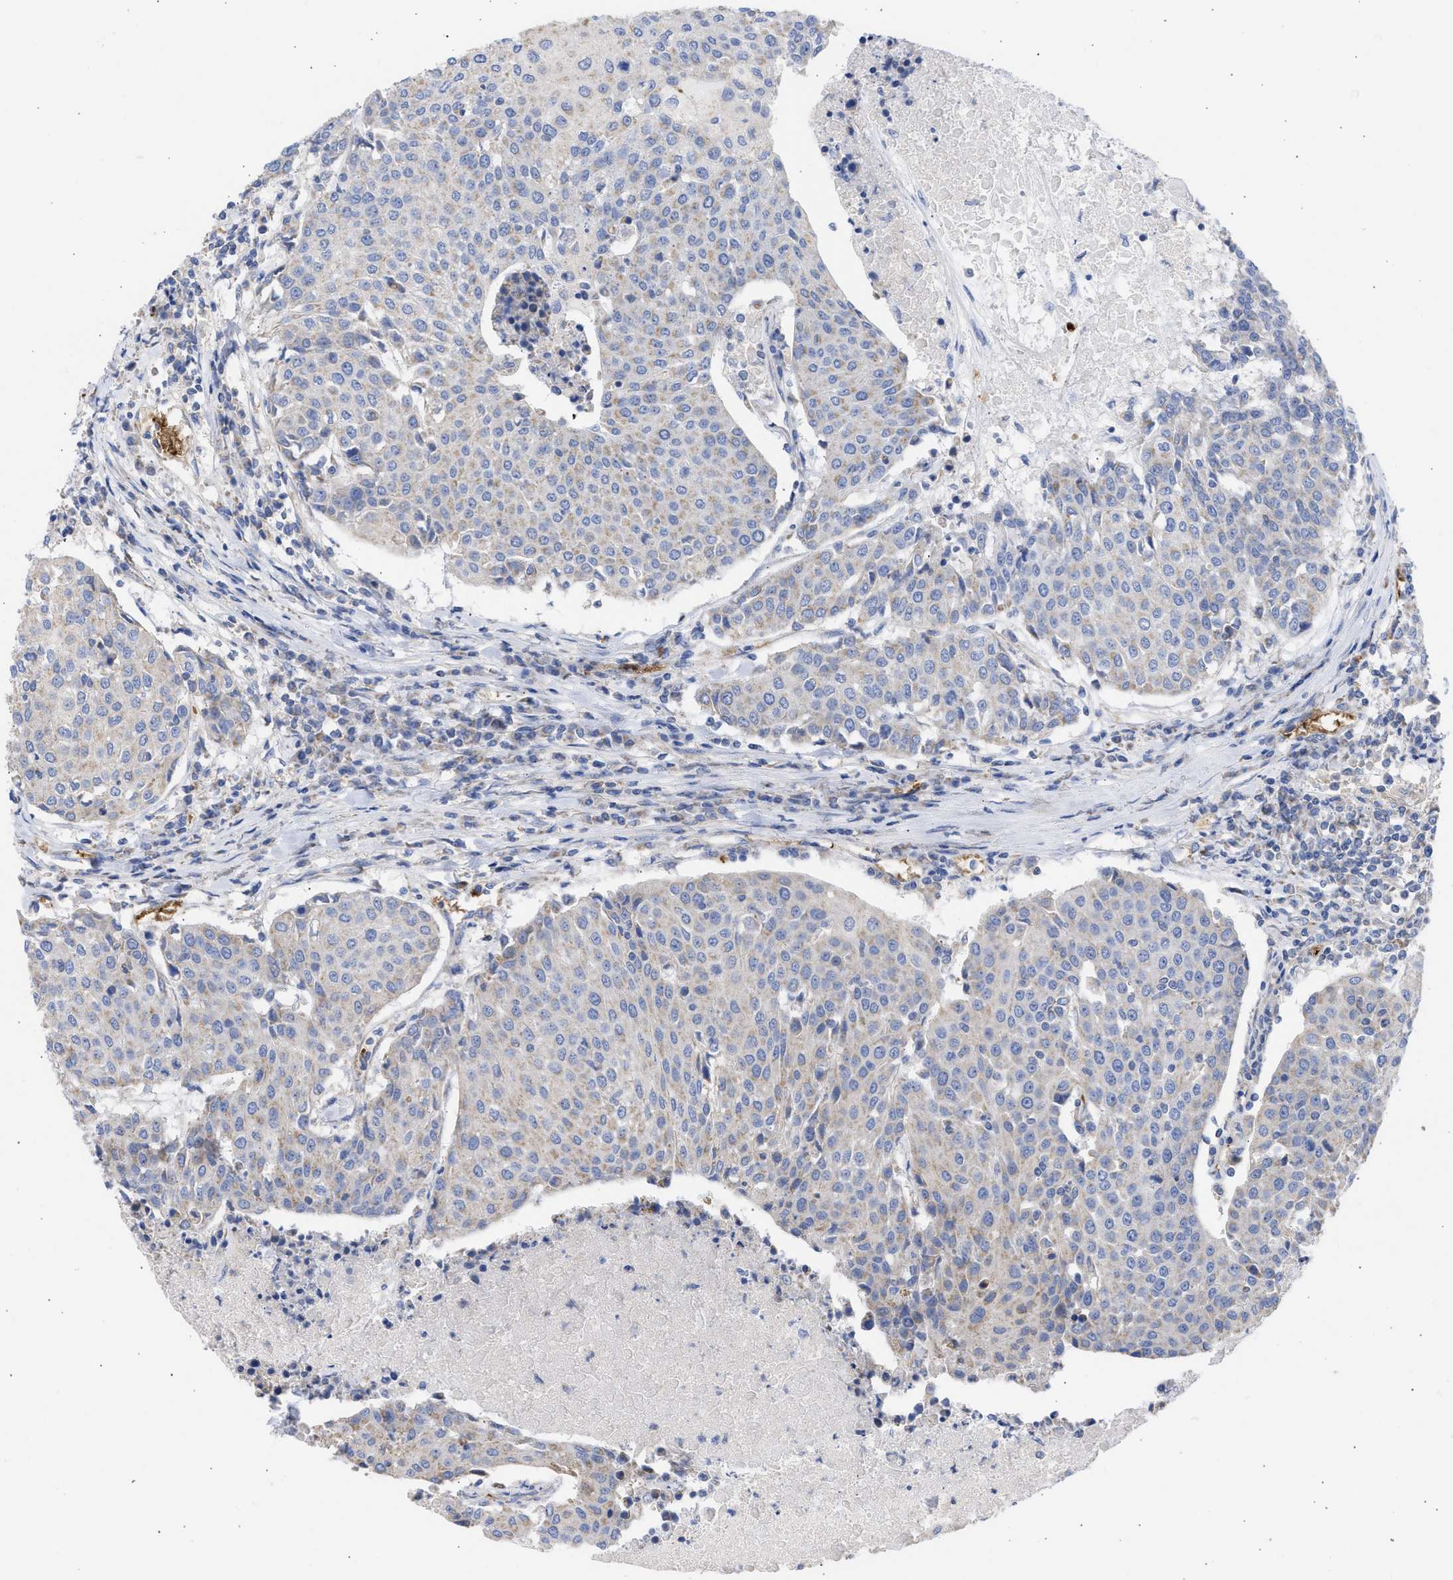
{"staining": {"intensity": "weak", "quantity": "25%-75%", "location": "cytoplasmic/membranous"}, "tissue": "urothelial cancer", "cell_type": "Tumor cells", "image_type": "cancer", "snomed": [{"axis": "morphology", "description": "Urothelial carcinoma, High grade"}, {"axis": "topography", "description": "Urinary bladder"}], "caption": "Protein positivity by IHC exhibits weak cytoplasmic/membranous positivity in approximately 25%-75% of tumor cells in urothelial cancer.", "gene": "BTG3", "patient": {"sex": "female", "age": 85}}